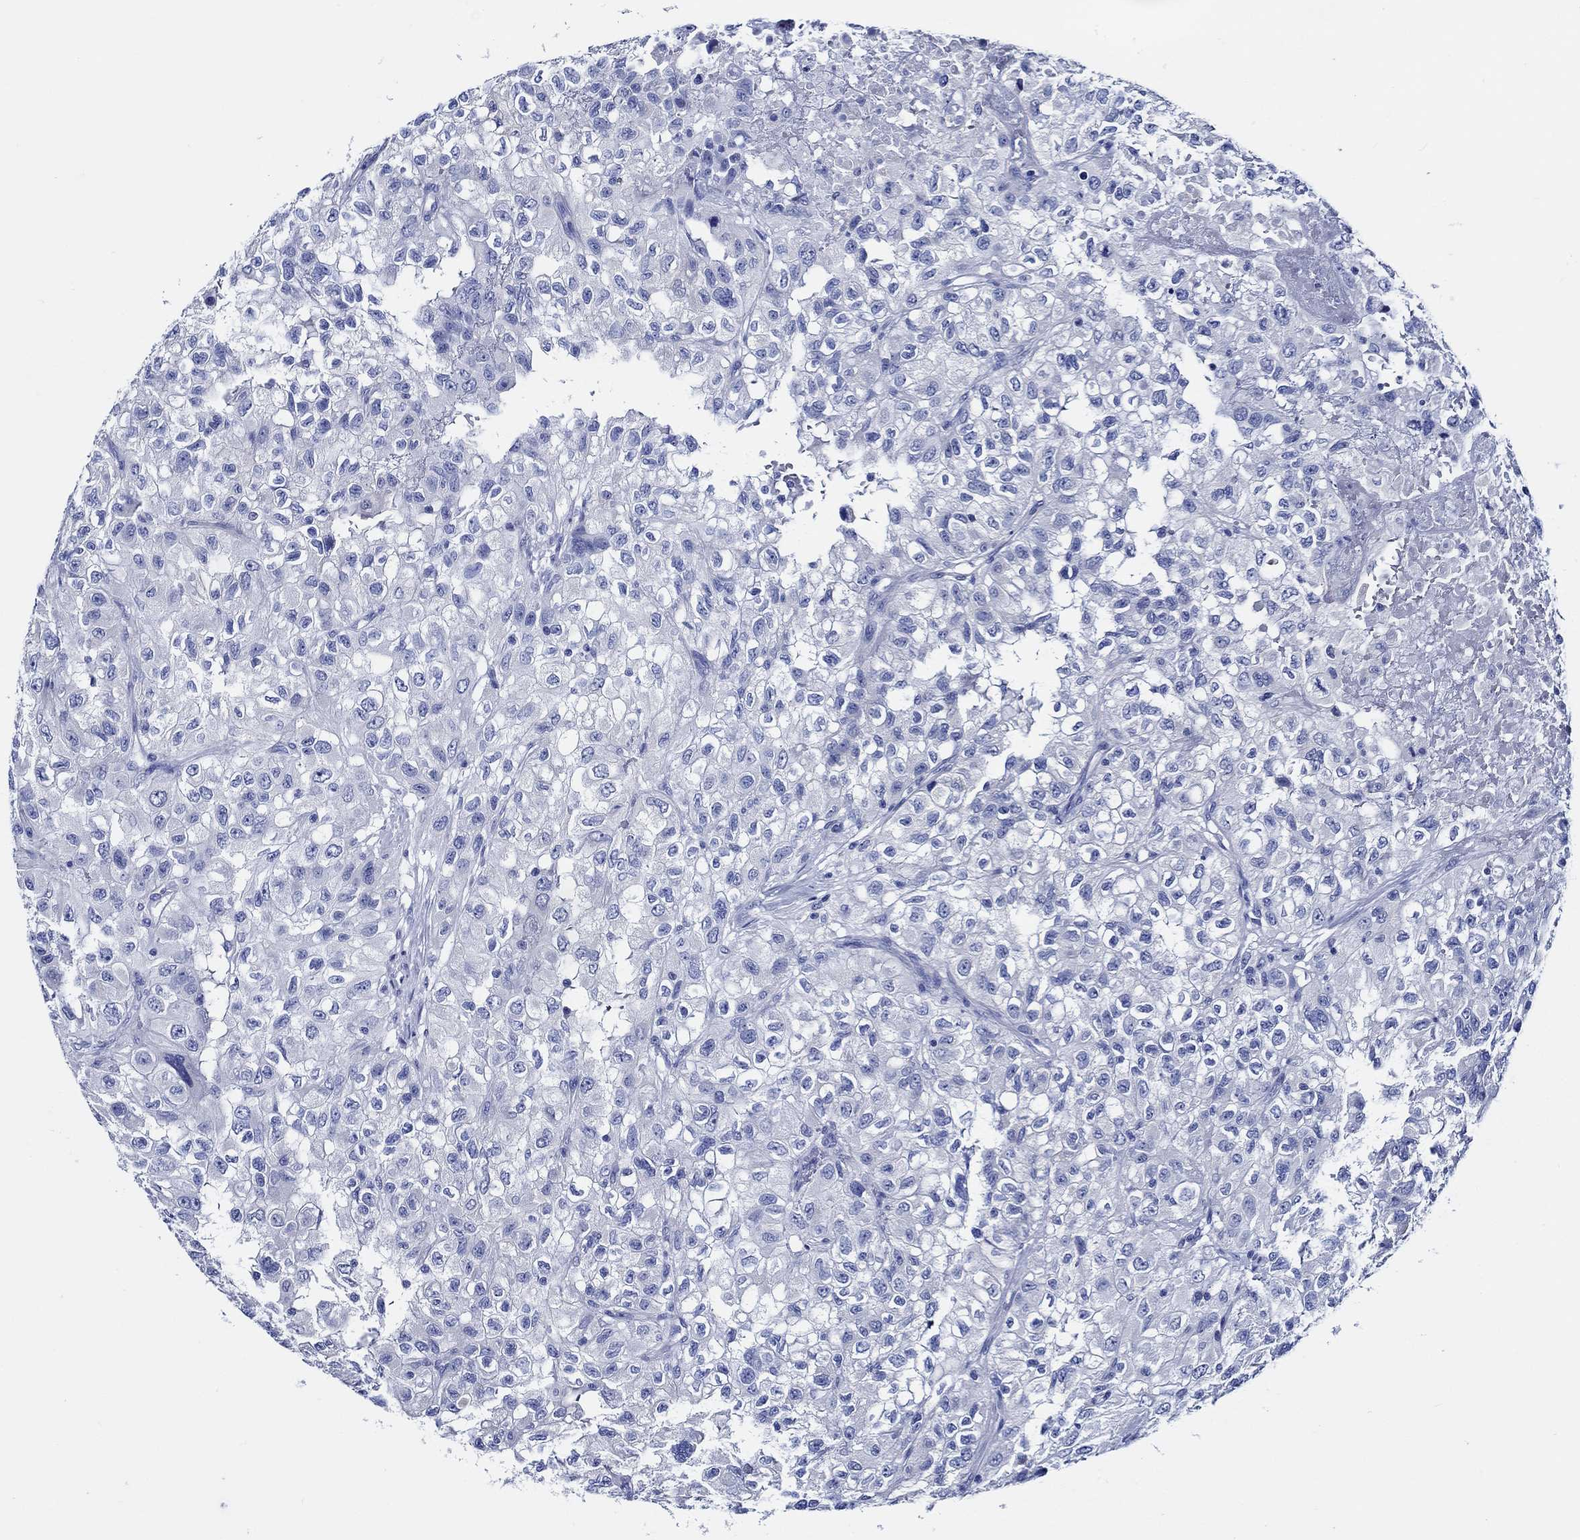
{"staining": {"intensity": "negative", "quantity": "none", "location": "none"}, "tissue": "renal cancer", "cell_type": "Tumor cells", "image_type": "cancer", "snomed": [{"axis": "morphology", "description": "Adenocarcinoma, NOS"}, {"axis": "topography", "description": "Kidney"}], "caption": "Histopathology image shows no significant protein positivity in tumor cells of renal cancer (adenocarcinoma).", "gene": "WDR62", "patient": {"sex": "male", "age": 64}}